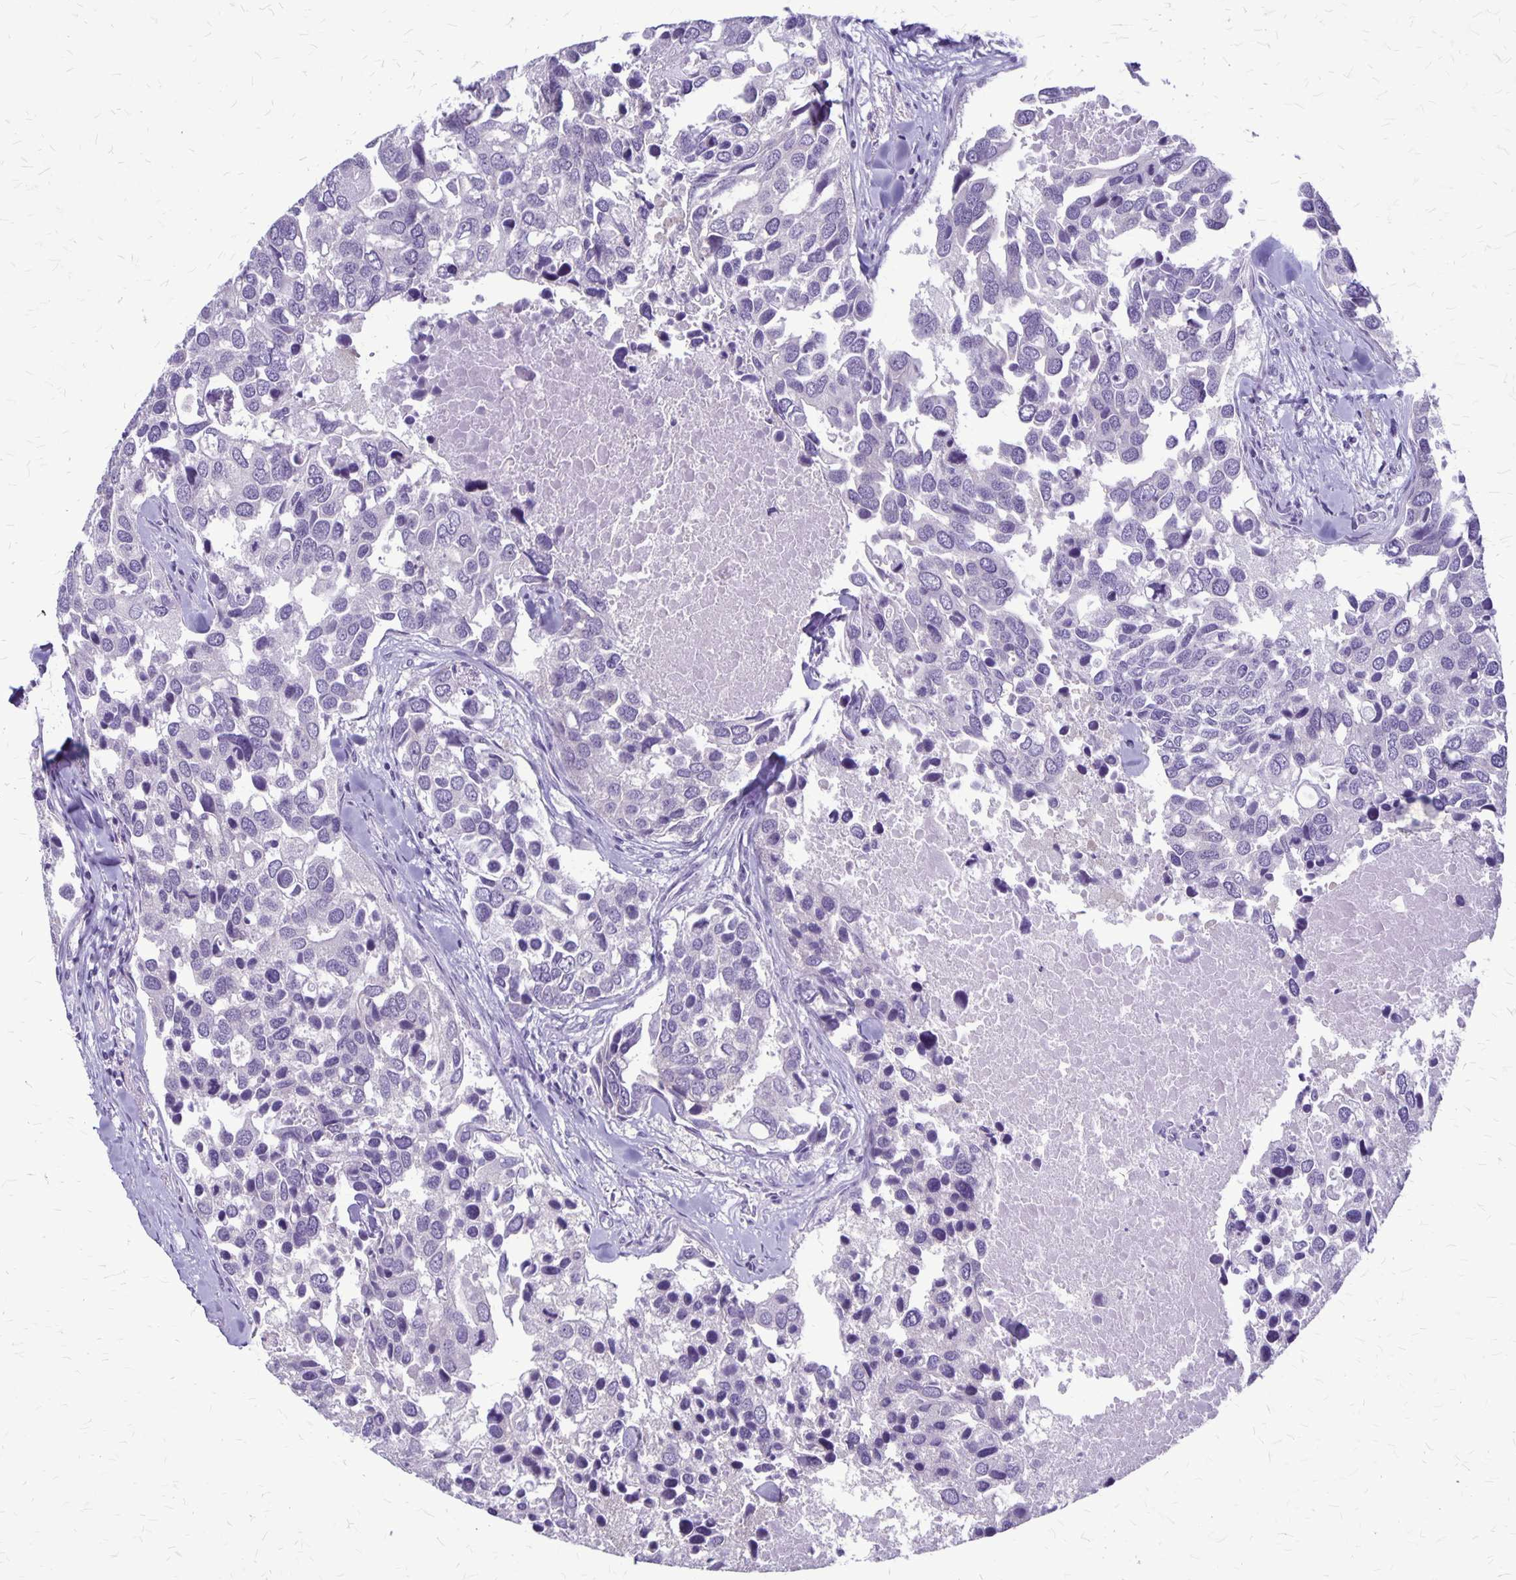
{"staining": {"intensity": "negative", "quantity": "none", "location": "none"}, "tissue": "breast cancer", "cell_type": "Tumor cells", "image_type": "cancer", "snomed": [{"axis": "morphology", "description": "Duct carcinoma"}, {"axis": "topography", "description": "Breast"}], "caption": "This is an IHC micrograph of breast cancer. There is no staining in tumor cells.", "gene": "PLXNB3", "patient": {"sex": "female", "age": 83}}